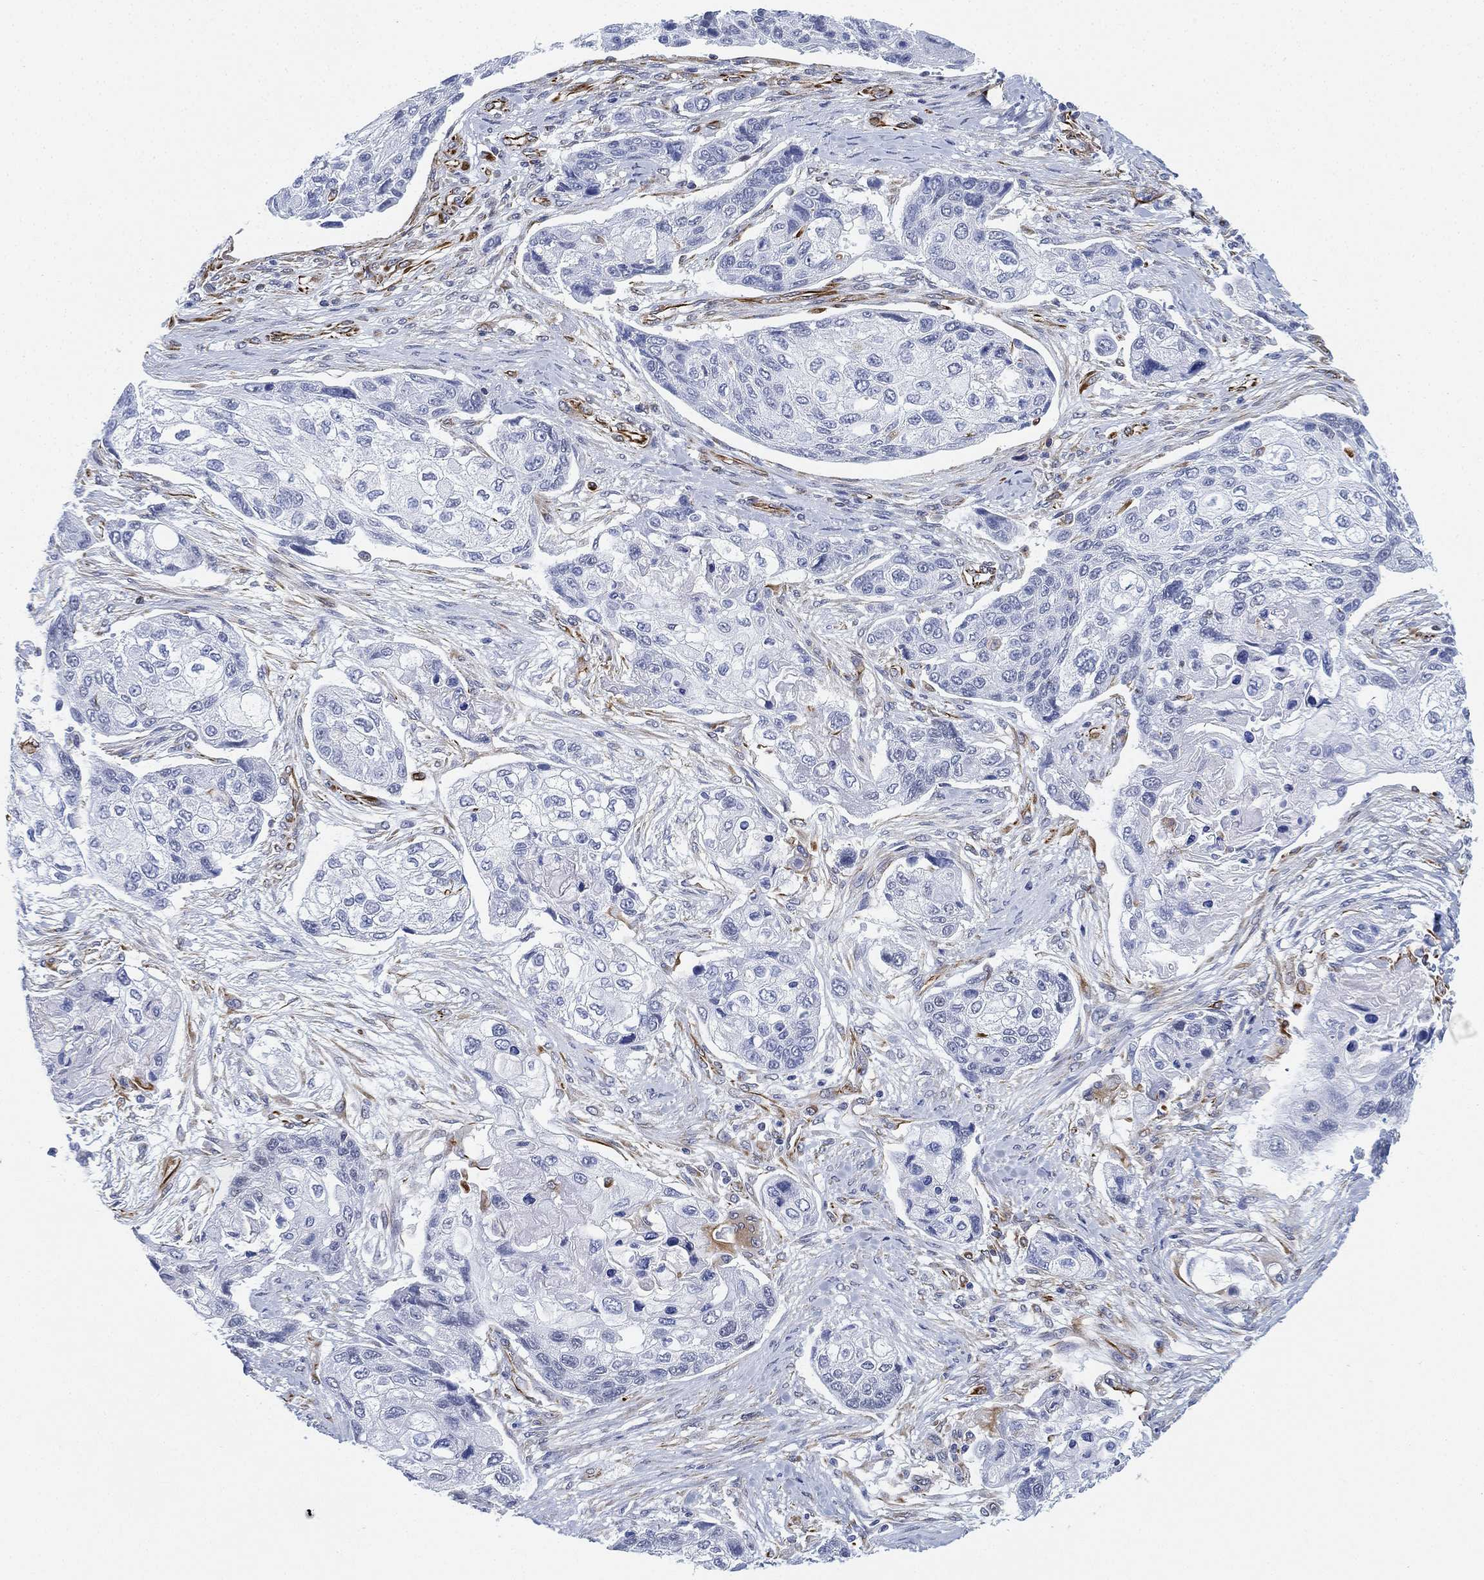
{"staining": {"intensity": "negative", "quantity": "none", "location": "none"}, "tissue": "lung cancer", "cell_type": "Tumor cells", "image_type": "cancer", "snomed": [{"axis": "morphology", "description": "Squamous cell carcinoma, NOS"}, {"axis": "topography", "description": "Lung"}], "caption": "Tumor cells are negative for protein expression in human lung cancer. The staining is performed using DAB (3,3'-diaminobenzidine) brown chromogen with nuclei counter-stained in using hematoxylin.", "gene": "PSKH2", "patient": {"sex": "male", "age": 69}}